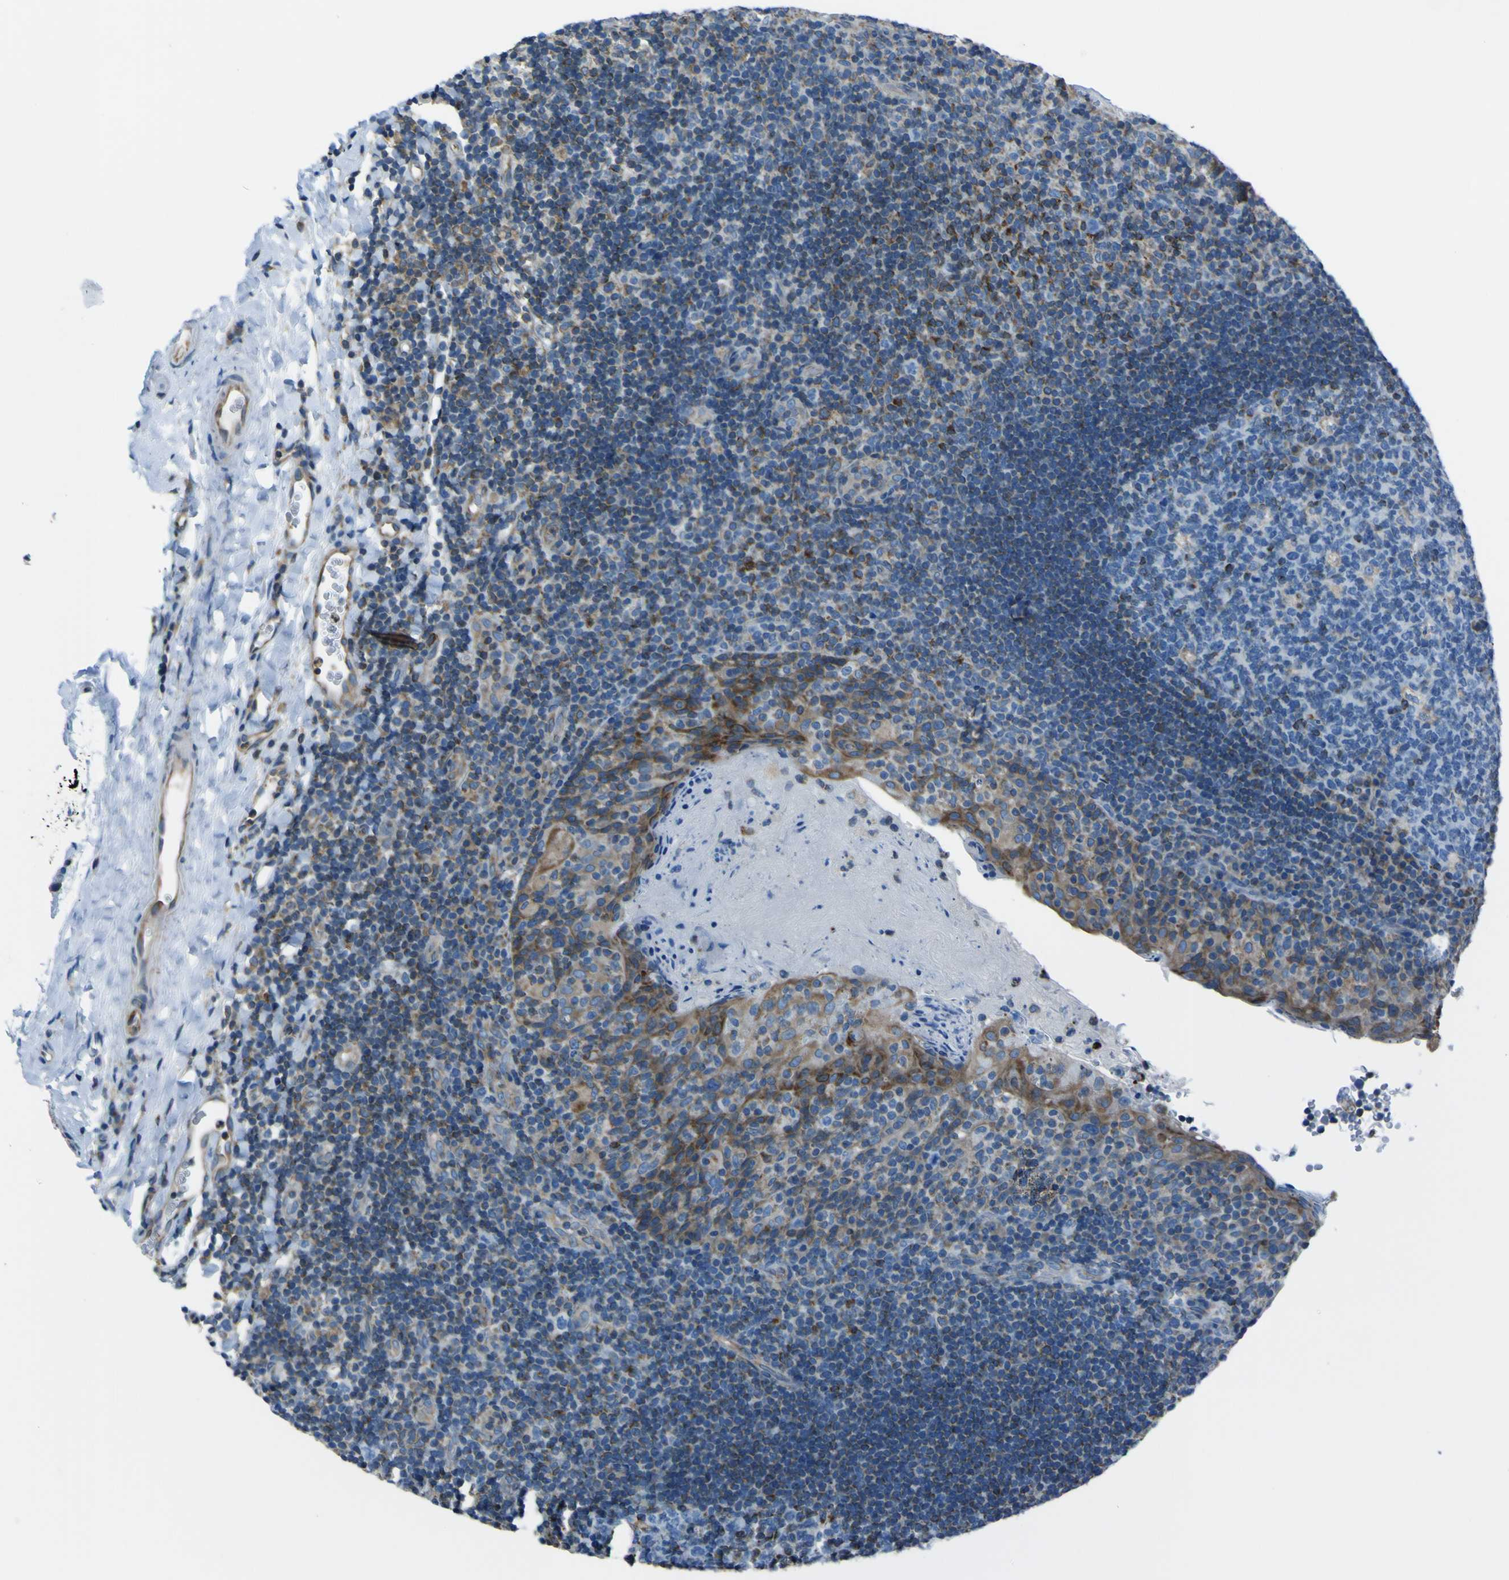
{"staining": {"intensity": "moderate", "quantity": "<25%", "location": "cytoplasmic/membranous"}, "tissue": "tonsil", "cell_type": "Germinal center cells", "image_type": "normal", "snomed": [{"axis": "morphology", "description": "Normal tissue, NOS"}, {"axis": "topography", "description": "Tonsil"}], "caption": "The micrograph exhibits staining of unremarkable tonsil, revealing moderate cytoplasmic/membranous protein expression (brown color) within germinal center cells. (DAB (3,3'-diaminobenzidine) = brown stain, brightfield microscopy at high magnification).", "gene": "STIM1", "patient": {"sex": "male", "age": 17}}